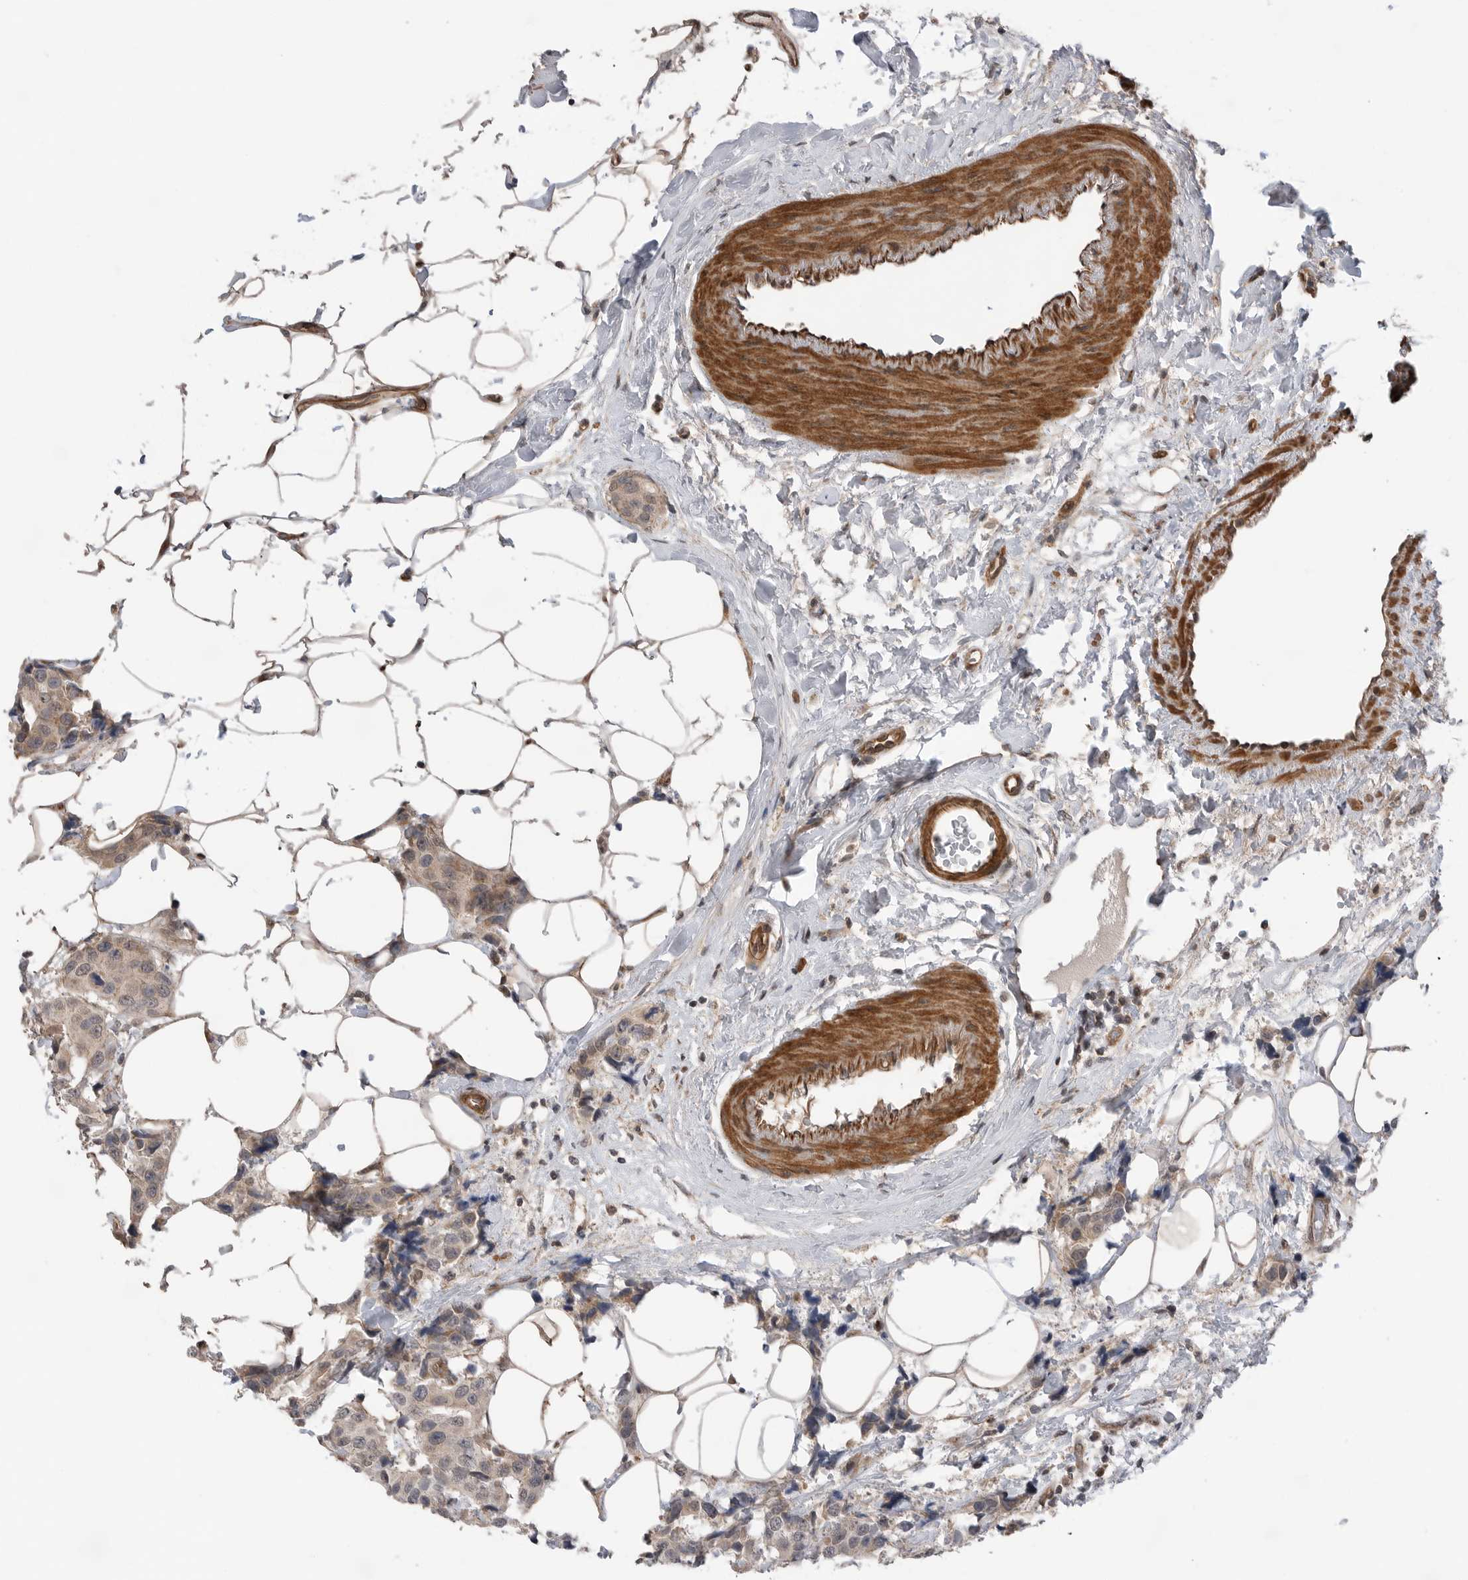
{"staining": {"intensity": "weak", "quantity": ">75%", "location": "cytoplasmic/membranous"}, "tissue": "breast cancer", "cell_type": "Tumor cells", "image_type": "cancer", "snomed": [{"axis": "morphology", "description": "Normal tissue, NOS"}, {"axis": "morphology", "description": "Duct carcinoma"}, {"axis": "topography", "description": "Breast"}], "caption": "Protein staining of breast invasive ductal carcinoma tissue exhibits weak cytoplasmic/membranous expression in about >75% of tumor cells. (Stains: DAB in brown, nuclei in blue, Microscopy: brightfield microscopy at high magnification).", "gene": "PEAK1", "patient": {"sex": "female", "age": 39}}